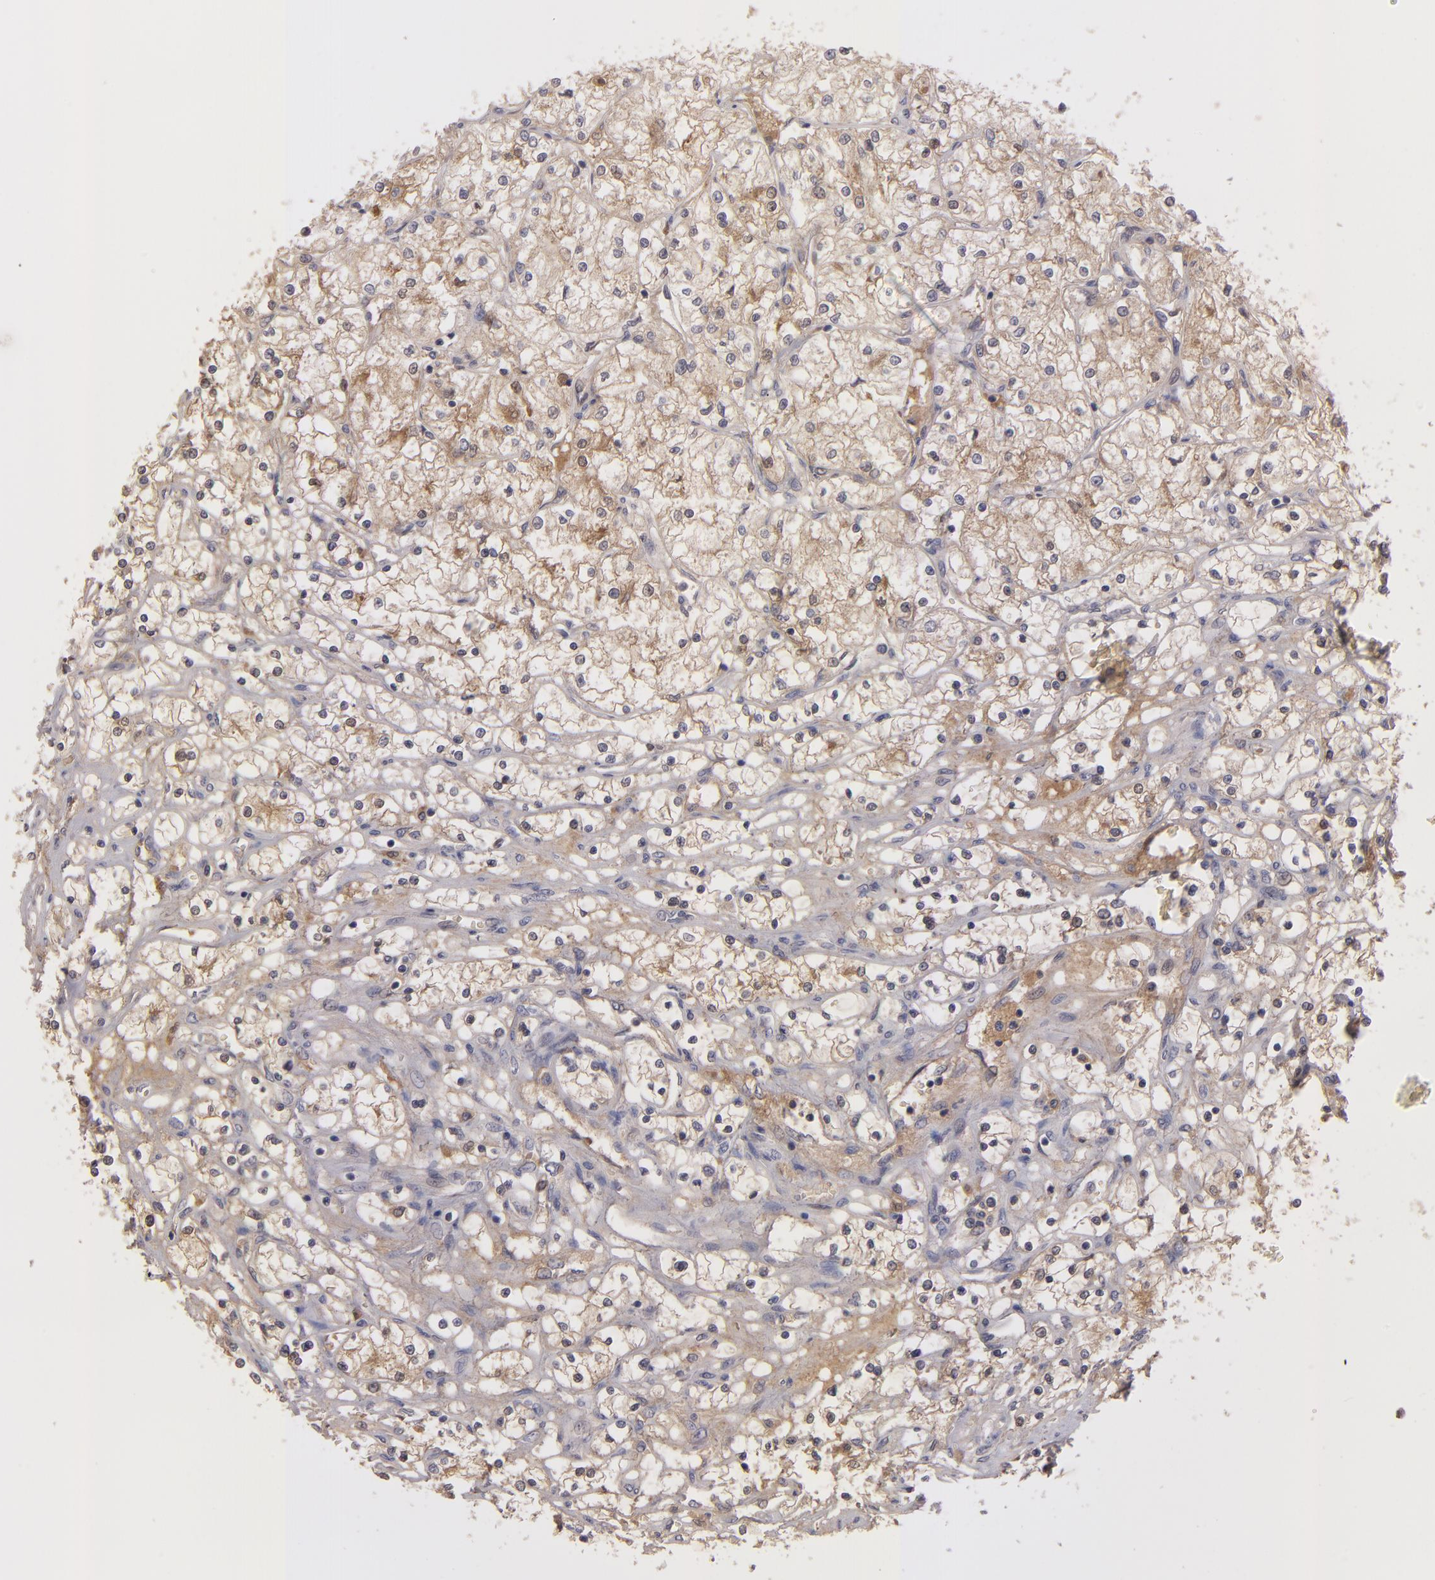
{"staining": {"intensity": "negative", "quantity": "none", "location": "none"}, "tissue": "renal cancer", "cell_type": "Tumor cells", "image_type": "cancer", "snomed": [{"axis": "morphology", "description": "Adenocarcinoma, NOS"}, {"axis": "topography", "description": "Kidney"}], "caption": "Protein analysis of renal cancer (adenocarcinoma) displays no significant staining in tumor cells. The staining was performed using DAB to visualize the protein expression in brown, while the nuclei were stained in blue with hematoxylin (Magnification: 20x).", "gene": "ITIH4", "patient": {"sex": "male", "age": 61}}